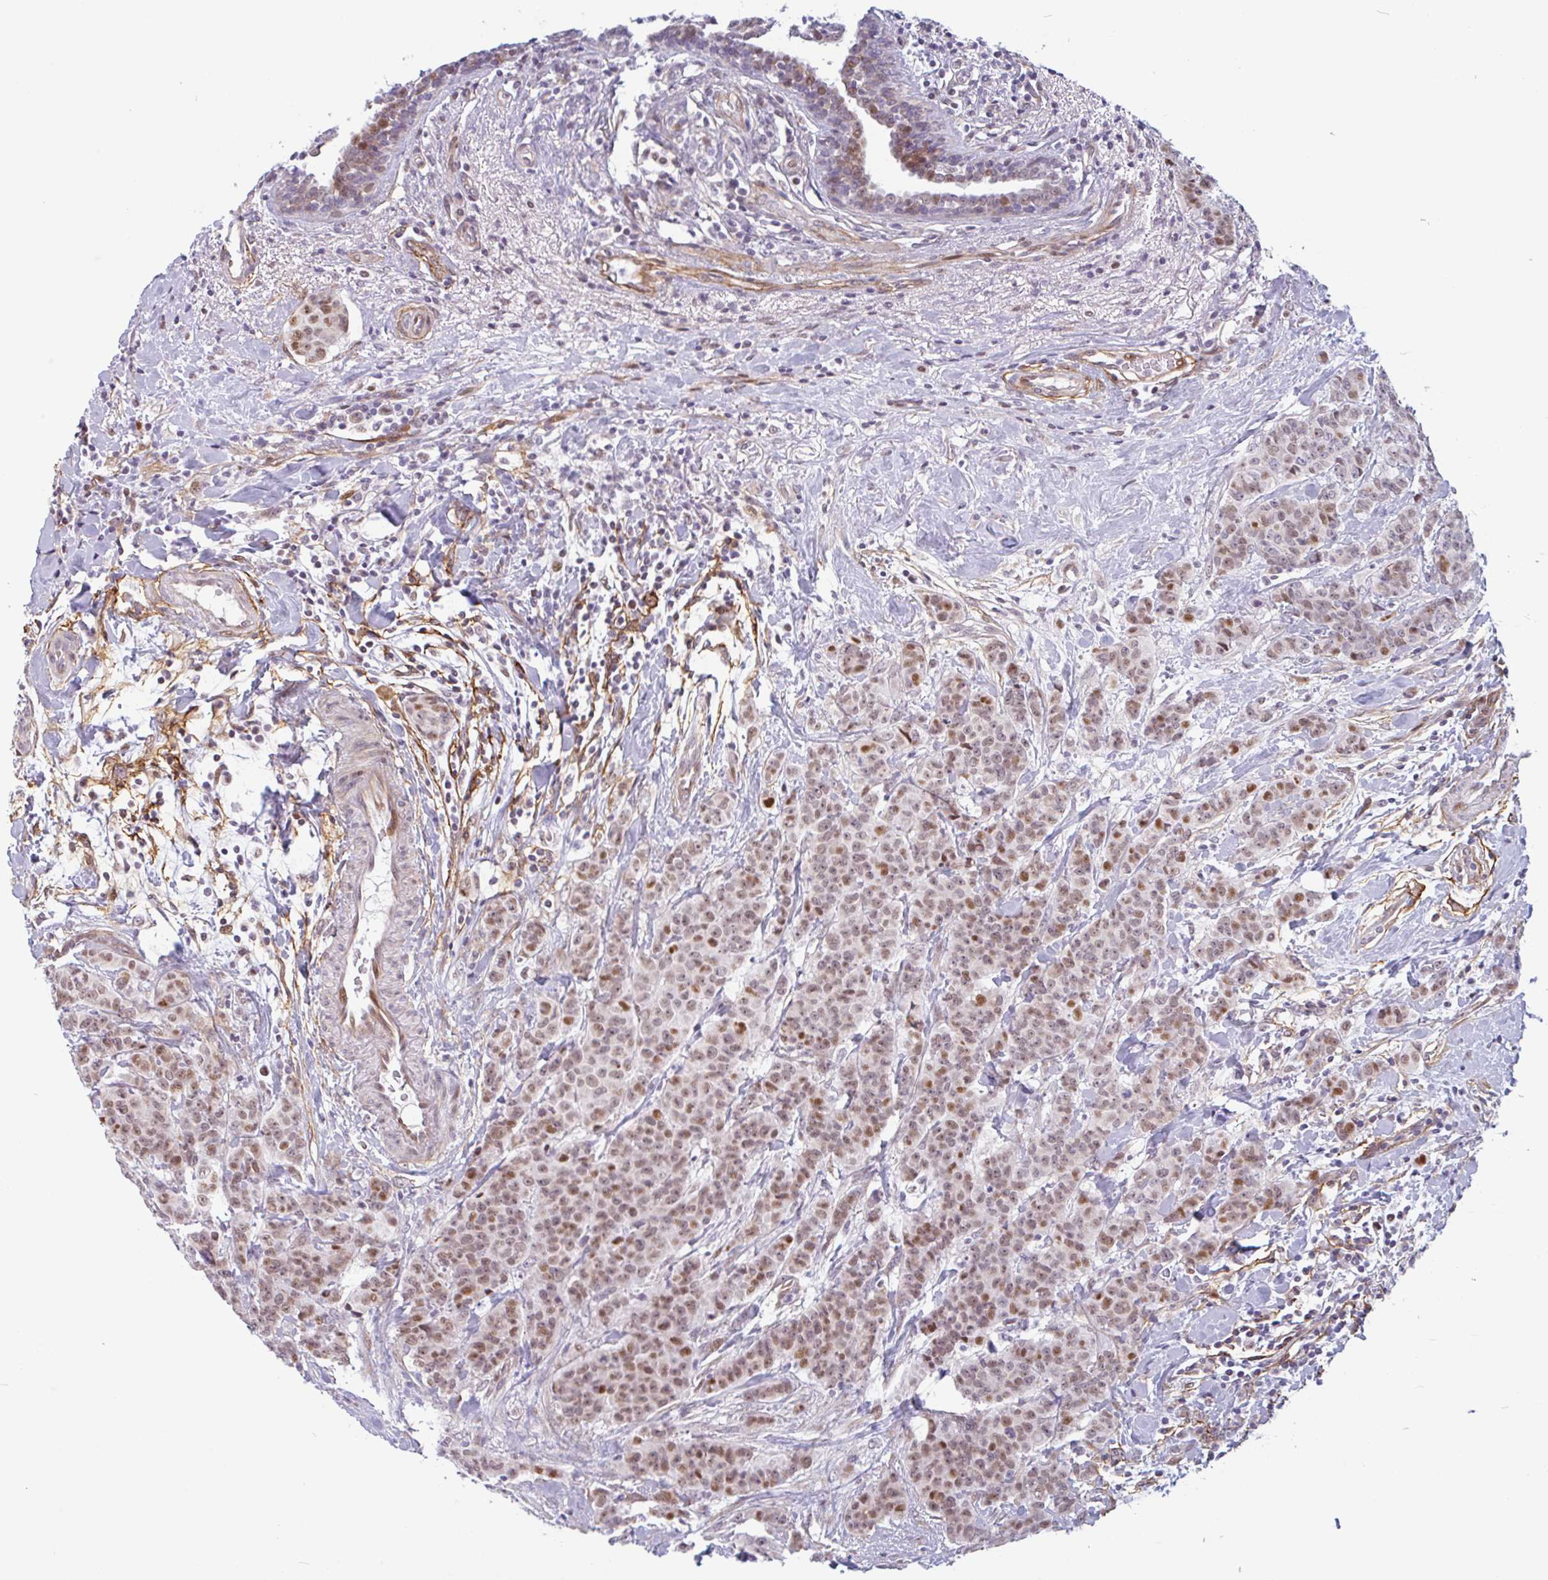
{"staining": {"intensity": "moderate", "quantity": ">75%", "location": "nuclear"}, "tissue": "breast cancer", "cell_type": "Tumor cells", "image_type": "cancer", "snomed": [{"axis": "morphology", "description": "Duct carcinoma"}, {"axis": "topography", "description": "Breast"}], "caption": "Tumor cells show medium levels of moderate nuclear staining in about >75% of cells in breast infiltrating ductal carcinoma.", "gene": "TMEM119", "patient": {"sex": "female", "age": 40}}